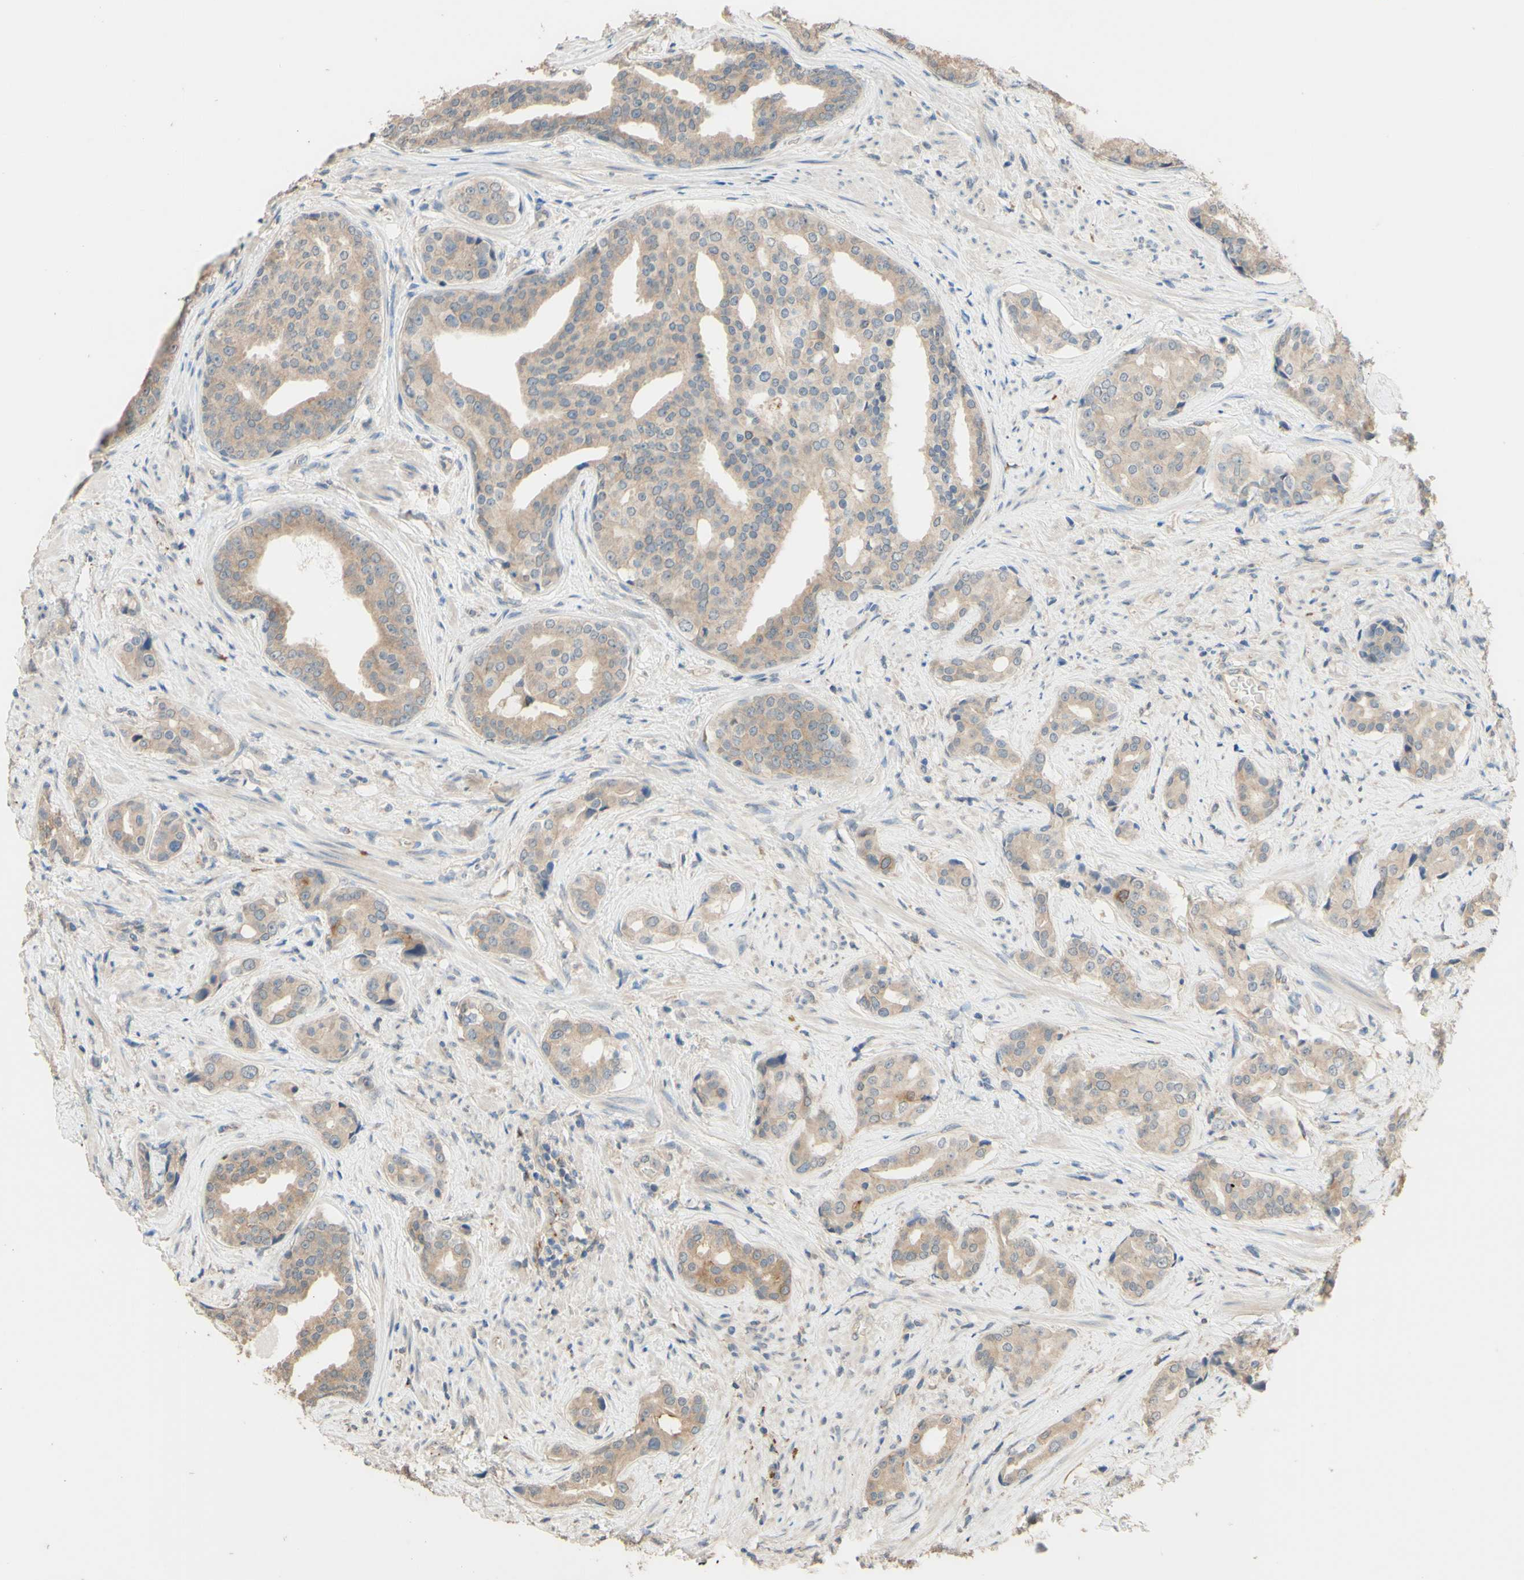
{"staining": {"intensity": "weak", "quantity": ">75%", "location": "cytoplasmic/membranous"}, "tissue": "prostate cancer", "cell_type": "Tumor cells", "image_type": "cancer", "snomed": [{"axis": "morphology", "description": "Adenocarcinoma, High grade"}, {"axis": "topography", "description": "Prostate"}], "caption": "High-grade adenocarcinoma (prostate) stained with a brown dye demonstrates weak cytoplasmic/membranous positive positivity in about >75% of tumor cells.", "gene": "SMIM19", "patient": {"sex": "male", "age": 71}}